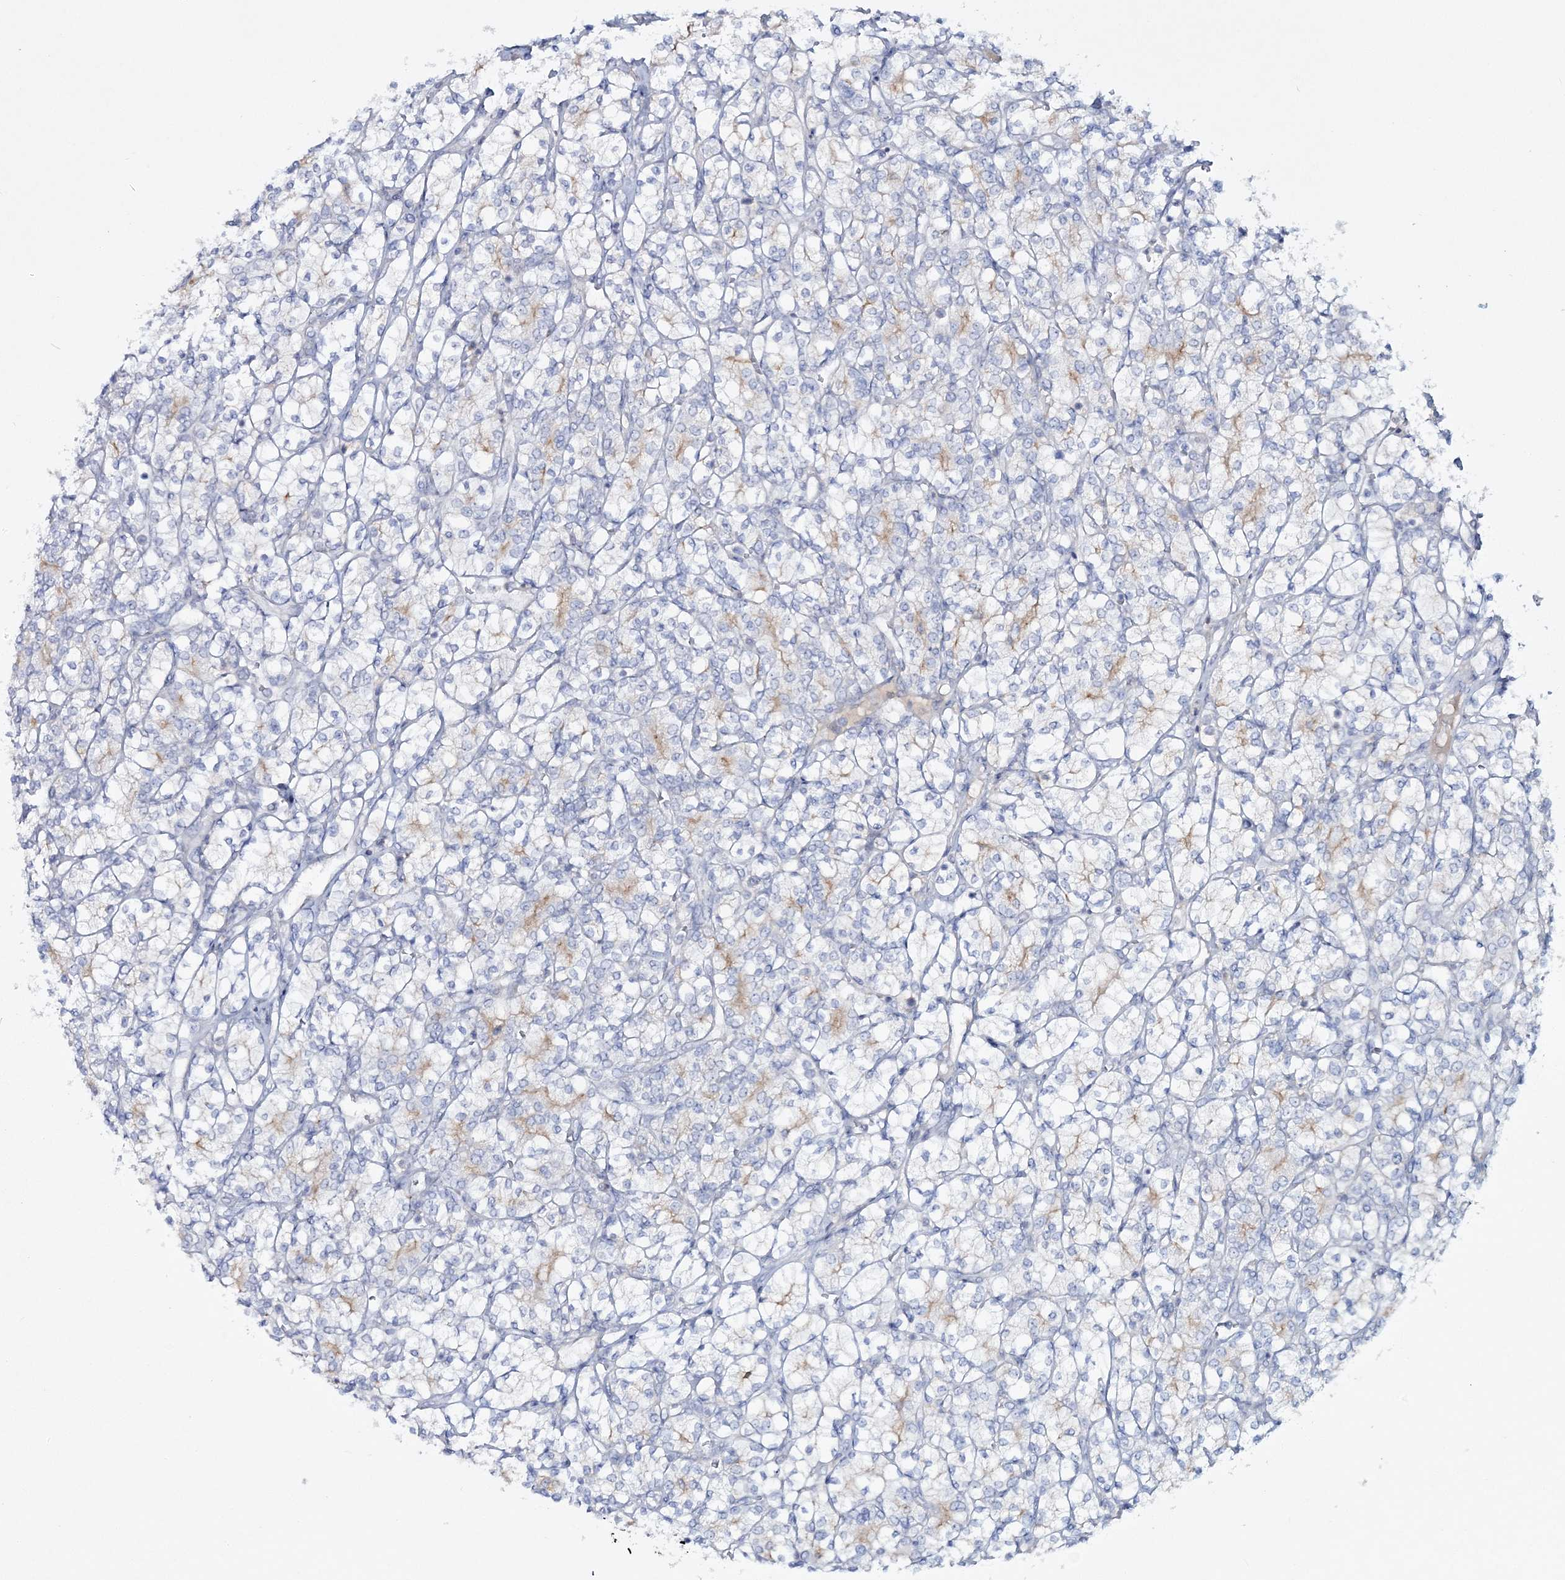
{"staining": {"intensity": "weak", "quantity": "<25%", "location": "cytoplasmic/membranous"}, "tissue": "renal cancer", "cell_type": "Tumor cells", "image_type": "cancer", "snomed": [{"axis": "morphology", "description": "Adenocarcinoma, NOS"}, {"axis": "topography", "description": "Kidney"}], "caption": "DAB immunohistochemical staining of renal cancer exhibits no significant expression in tumor cells.", "gene": "WDSUB1", "patient": {"sex": "male", "age": 77}}